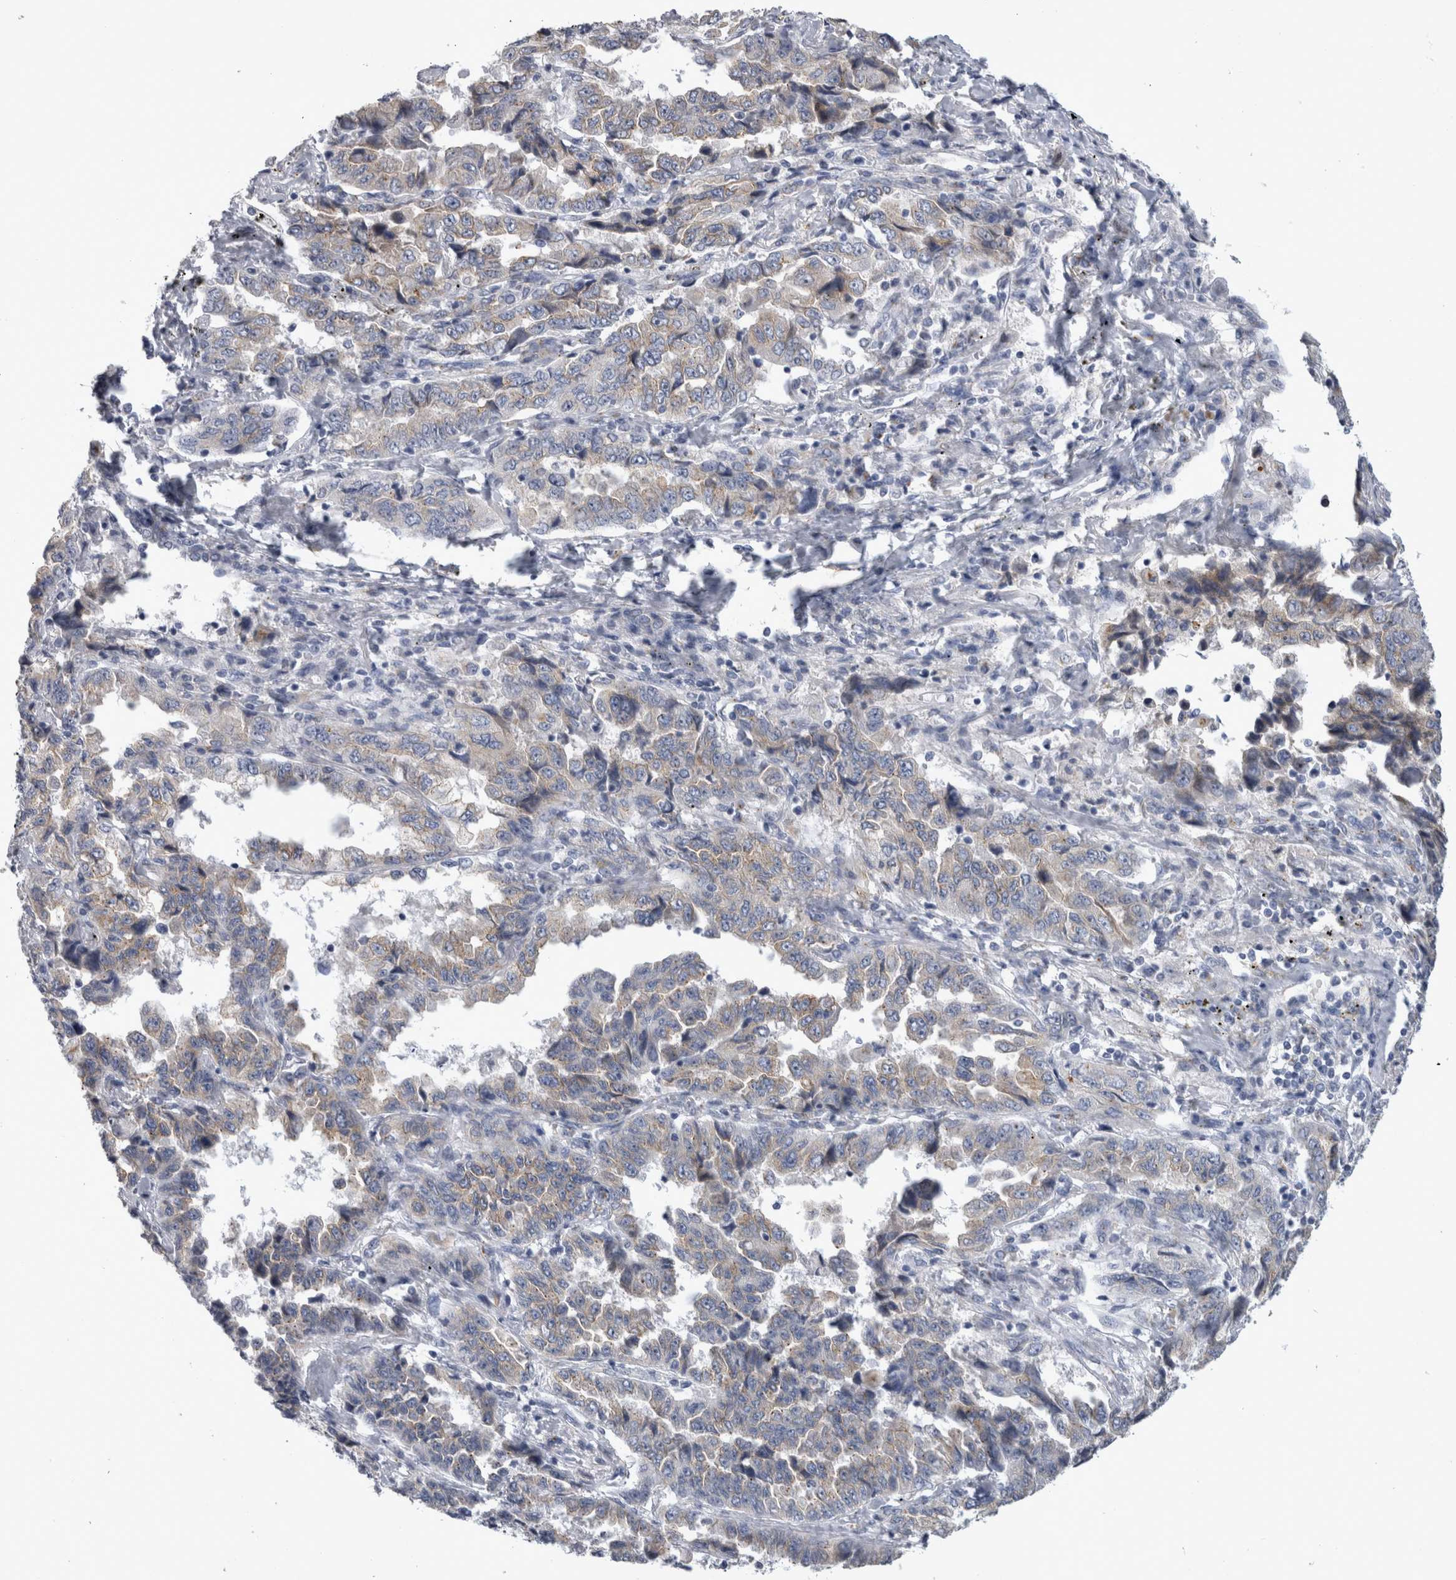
{"staining": {"intensity": "weak", "quantity": "25%-75%", "location": "cytoplasmic/membranous"}, "tissue": "lung cancer", "cell_type": "Tumor cells", "image_type": "cancer", "snomed": [{"axis": "morphology", "description": "Adenocarcinoma, NOS"}, {"axis": "topography", "description": "Lung"}], "caption": "IHC (DAB) staining of adenocarcinoma (lung) shows weak cytoplasmic/membranous protein positivity in approximately 25%-75% of tumor cells.", "gene": "AKAP9", "patient": {"sex": "female", "age": 51}}